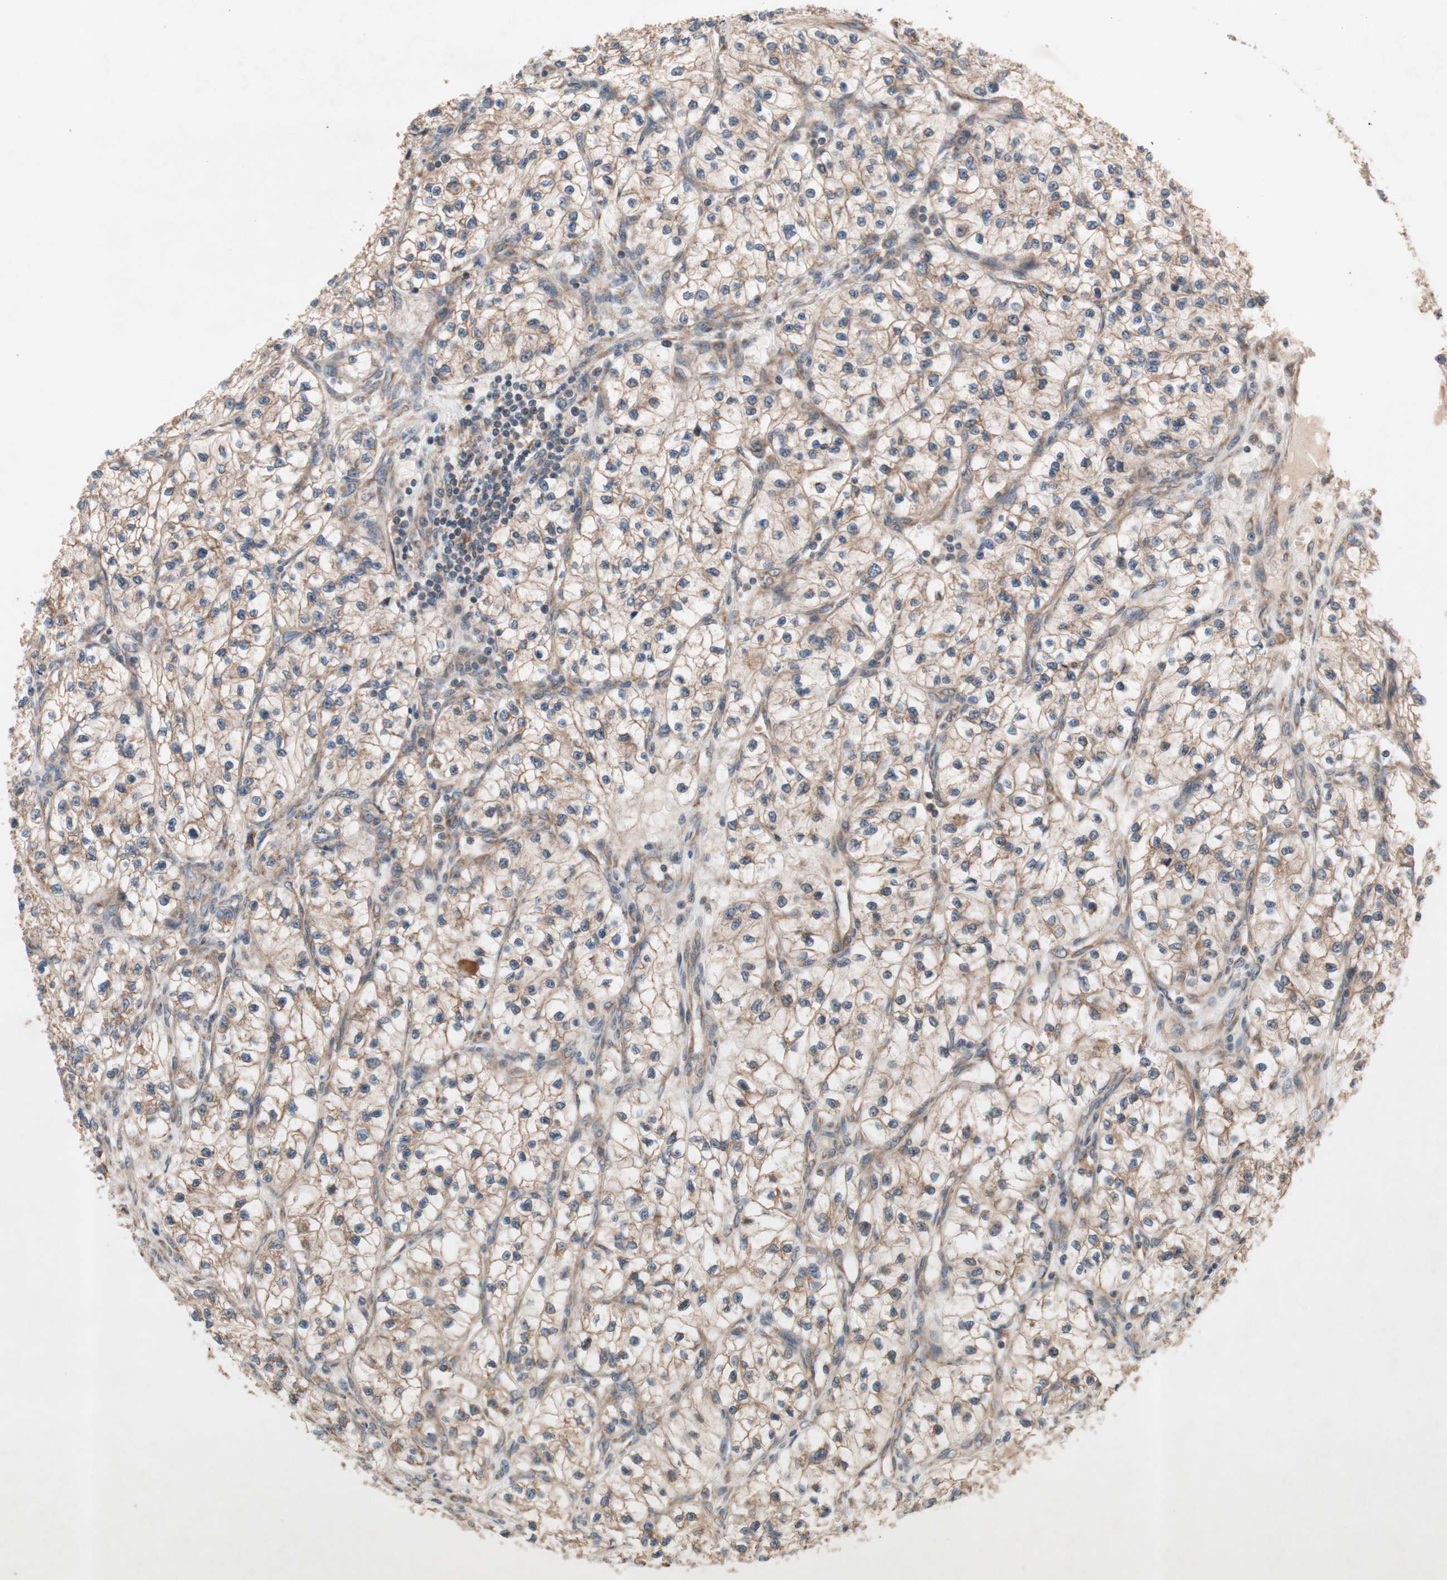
{"staining": {"intensity": "moderate", "quantity": ">75%", "location": "cytoplasmic/membranous"}, "tissue": "renal cancer", "cell_type": "Tumor cells", "image_type": "cancer", "snomed": [{"axis": "morphology", "description": "Adenocarcinoma, NOS"}, {"axis": "topography", "description": "Kidney"}], "caption": "Protein expression analysis of renal cancer demonstrates moderate cytoplasmic/membranous positivity in about >75% of tumor cells. (DAB (3,3'-diaminobenzidine) IHC, brown staining for protein, blue staining for nuclei).", "gene": "DDOST", "patient": {"sex": "female", "age": 57}}